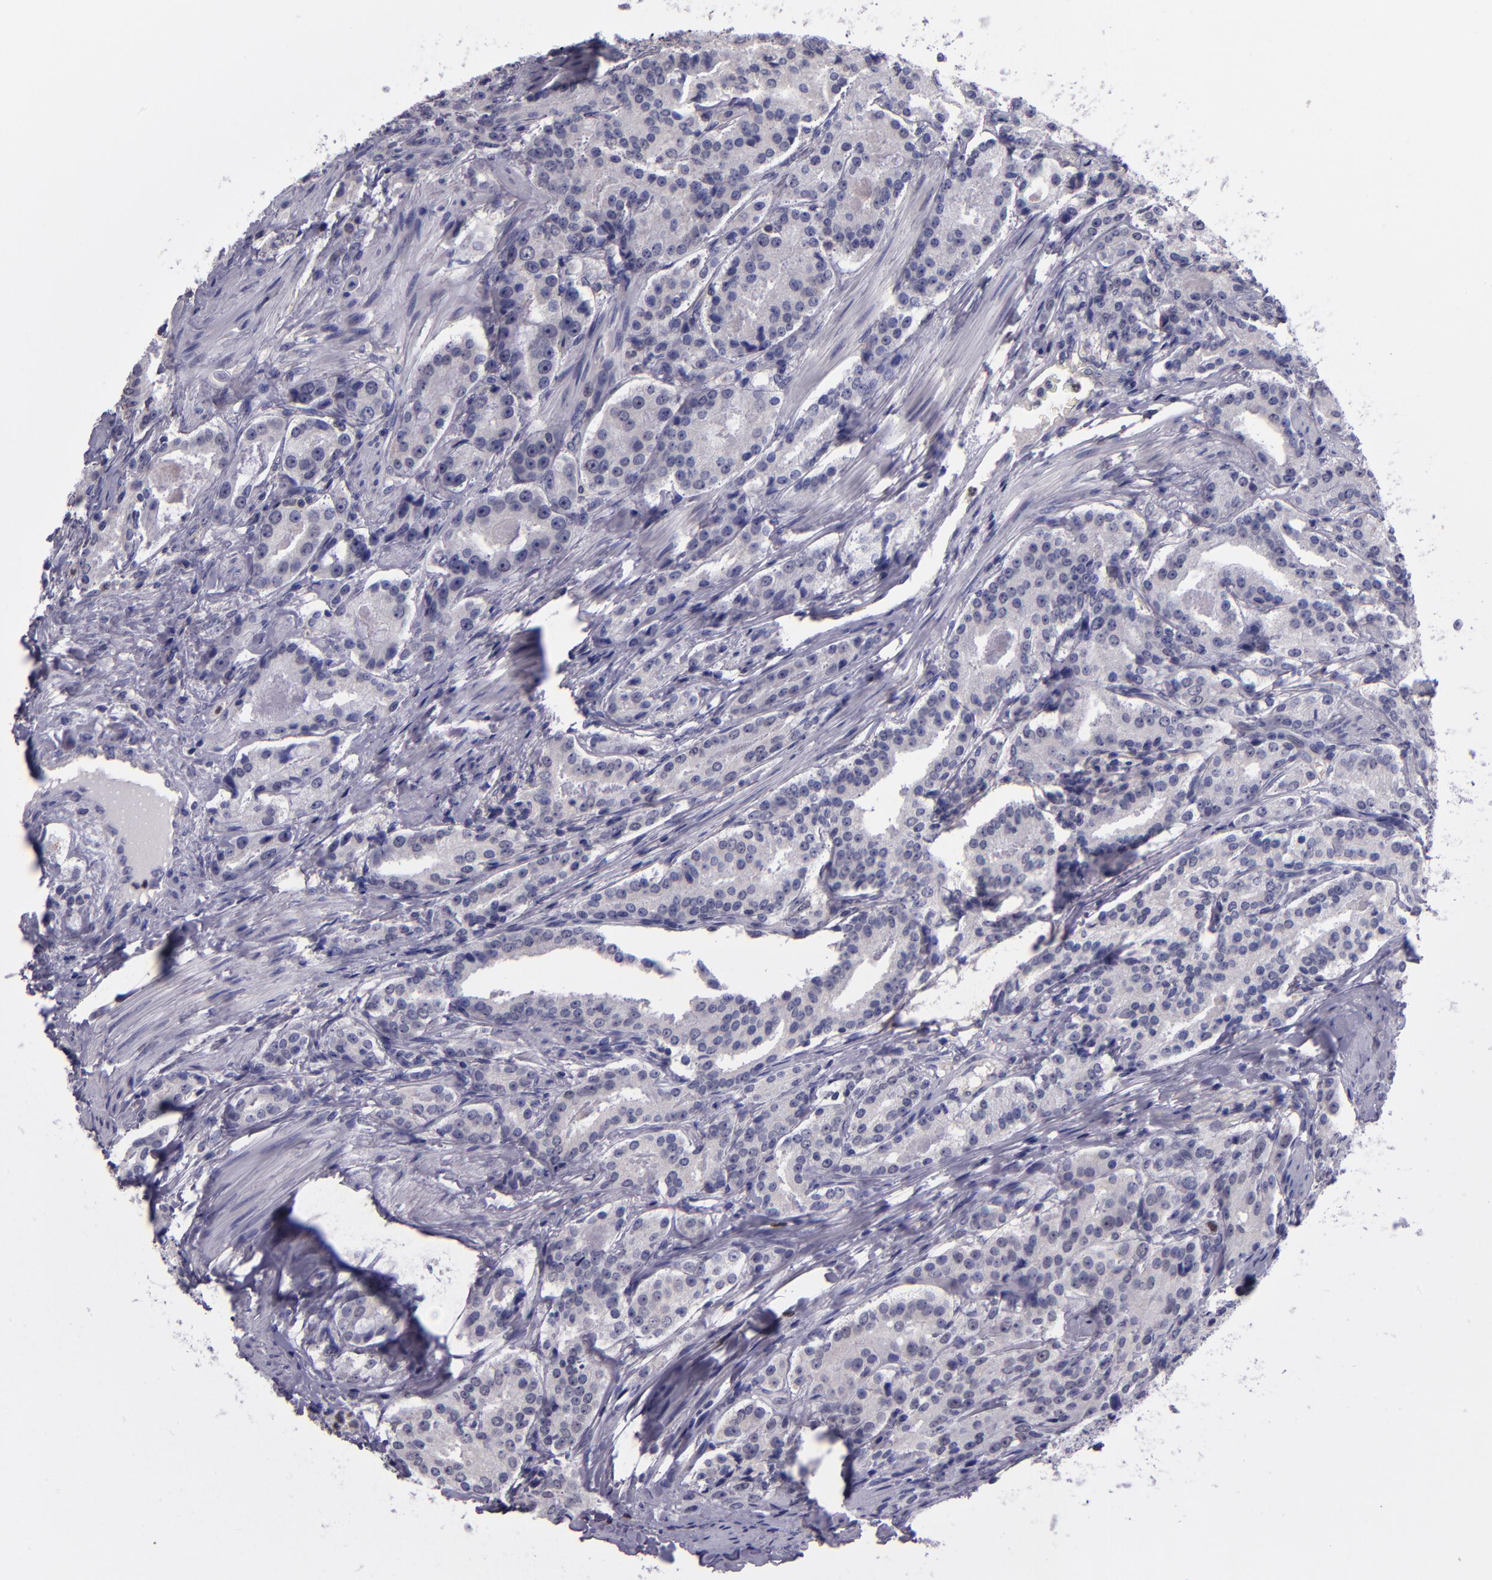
{"staining": {"intensity": "negative", "quantity": "none", "location": "none"}, "tissue": "prostate cancer", "cell_type": "Tumor cells", "image_type": "cancer", "snomed": [{"axis": "morphology", "description": "Adenocarcinoma, Medium grade"}, {"axis": "topography", "description": "Prostate"}], "caption": "Histopathology image shows no significant protein positivity in tumor cells of prostate cancer (adenocarcinoma (medium-grade)).", "gene": "CEBPE", "patient": {"sex": "male", "age": 72}}